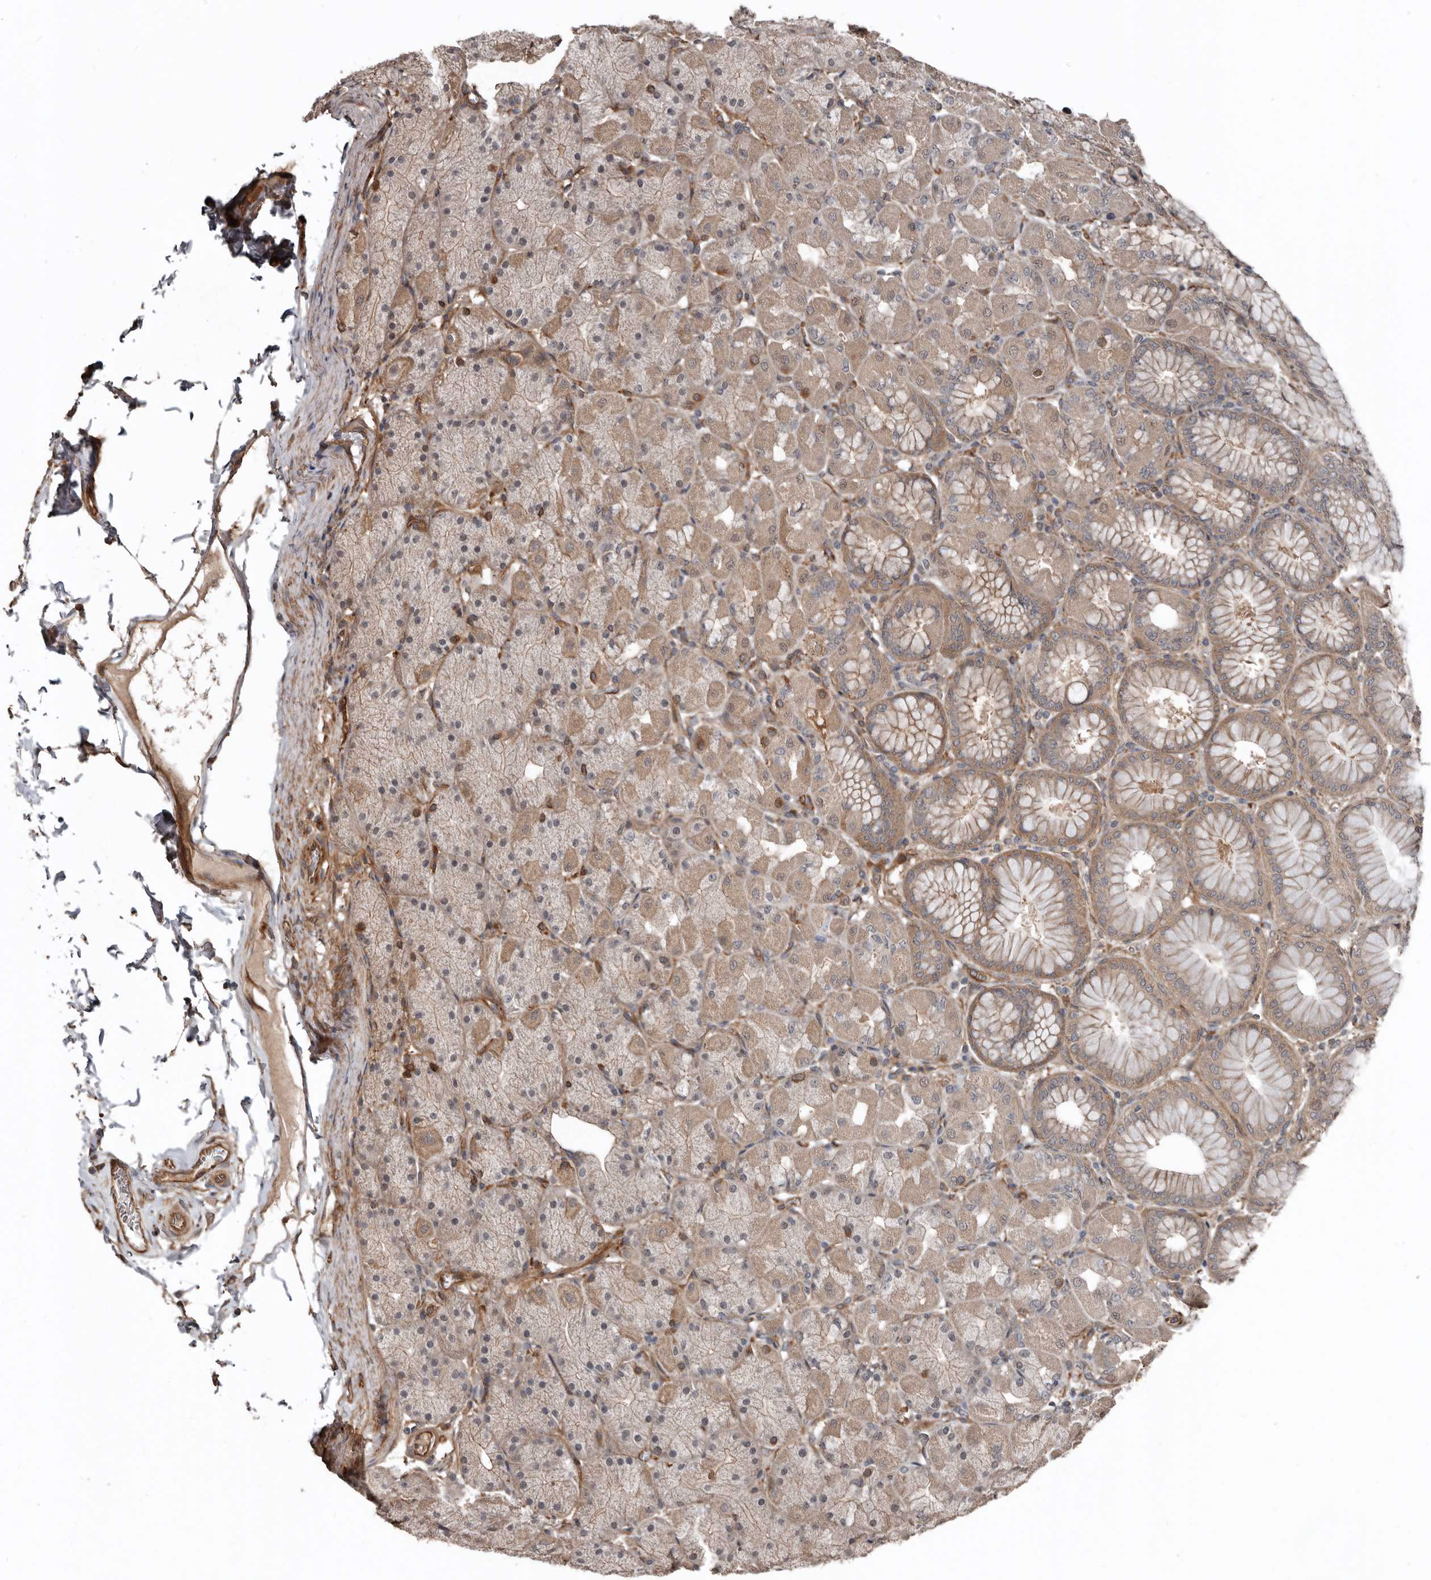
{"staining": {"intensity": "moderate", "quantity": "<25%", "location": "cytoplasmic/membranous"}, "tissue": "stomach", "cell_type": "Glandular cells", "image_type": "normal", "snomed": [{"axis": "morphology", "description": "Normal tissue, NOS"}, {"axis": "topography", "description": "Stomach, upper"}], "caption": "IHC of unremarkable stomach demonstrates low levels of moderate cytoplasmic/membranous staining in approximately <25% of glandular cells. (Stains: DAB (3,3'-diaminobenzidine) in brown, nuclei in blue, Microscopy: brightfield microscopy at high magnification).", "gene": "EXOC3L1", "patient": {"sex": "female", "age": 56}}